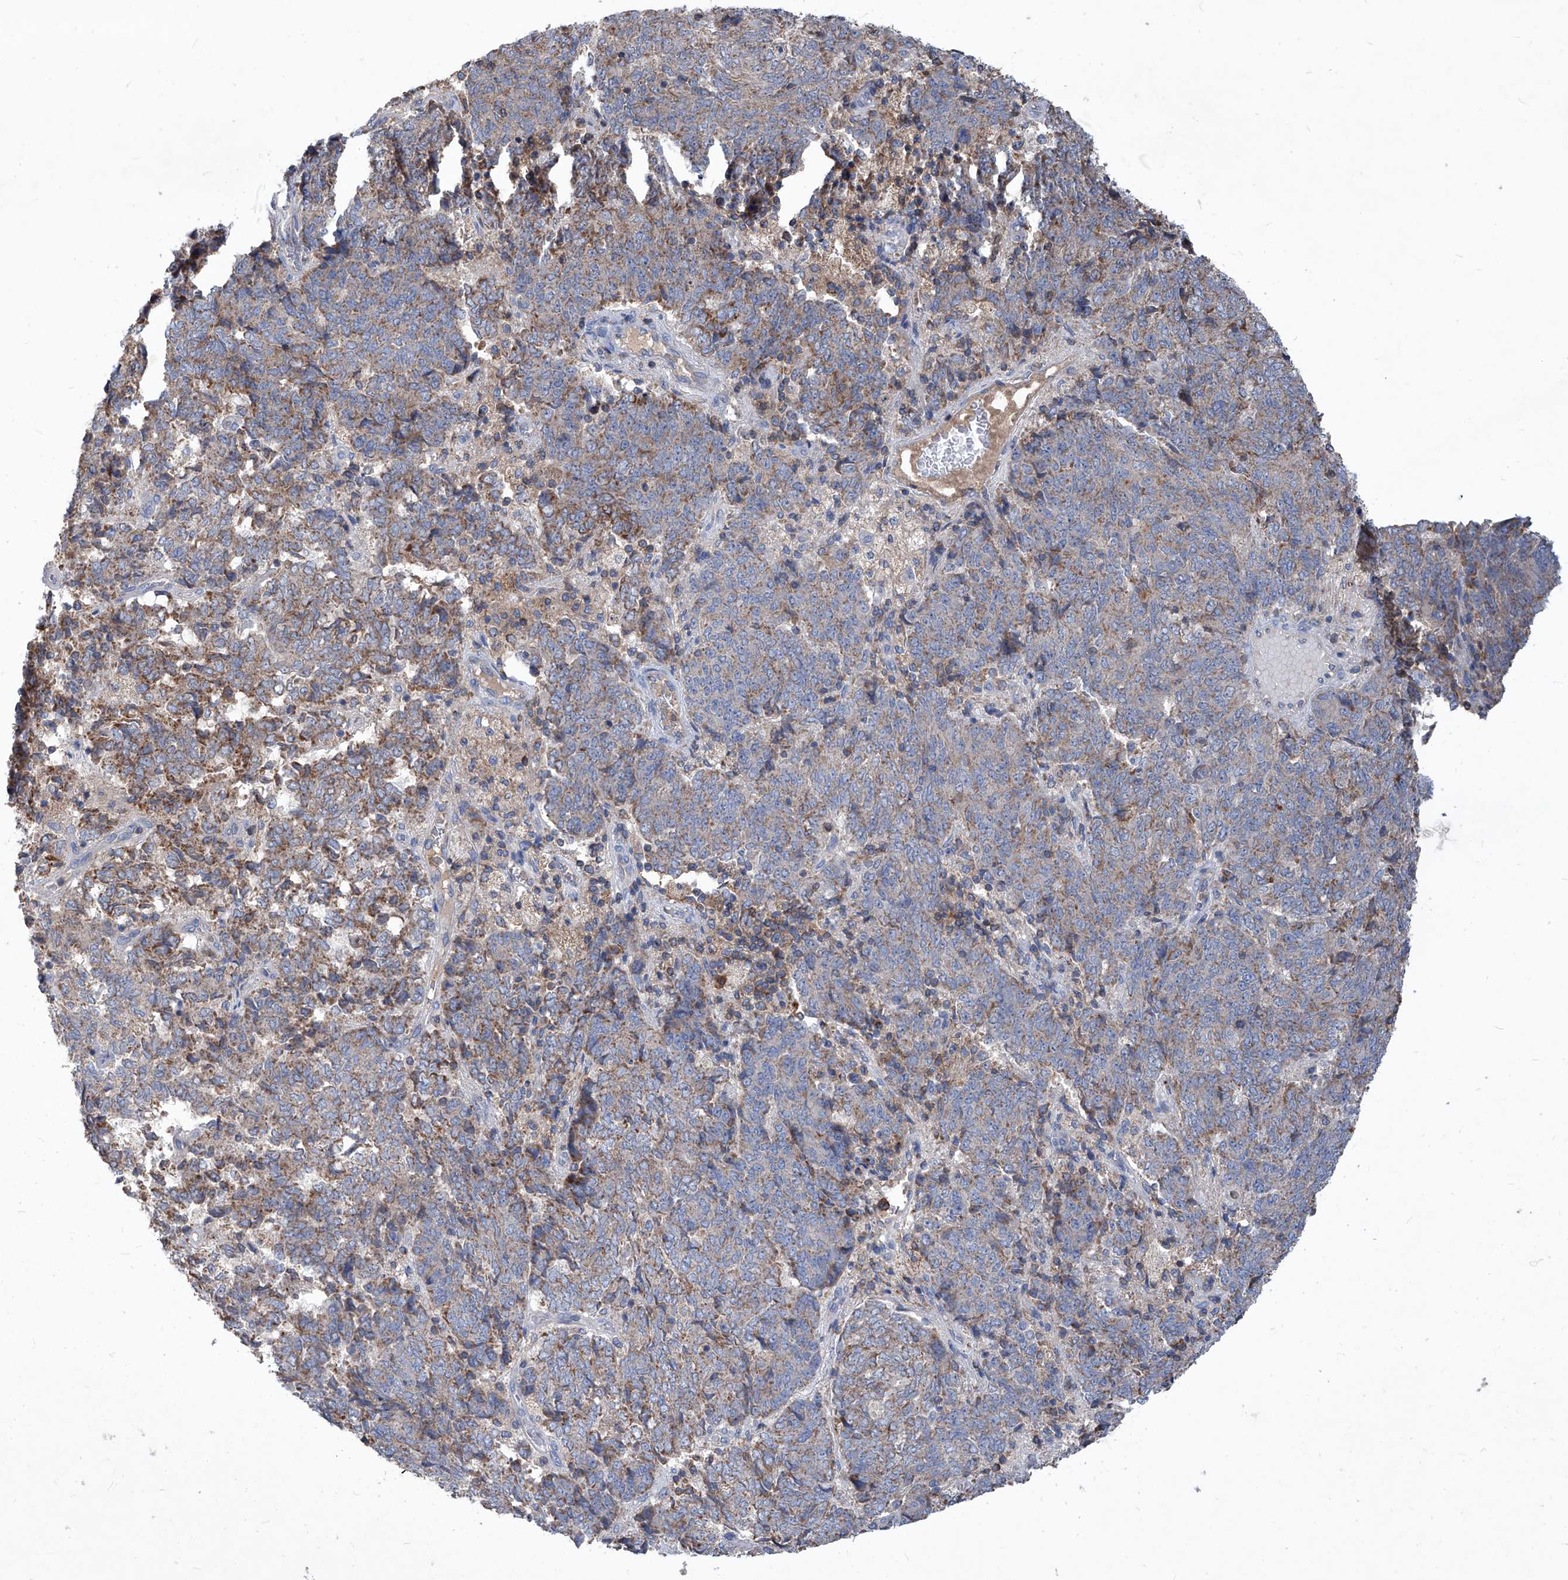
{"staining": {"intensity": "weak", "quantity": "25%-75%", "location": "cytoplasmic/membranous"}, "tissue": "endometrial cancer", "cell_type": "Tumor cells", "image_type": "cancer", "snomed": [{"axis": "morphology", "description": "Adenocarcinoma, NOS"}, {"axis": "topography", "description": "Endometrium"}], "caption": "Weak cytoplasmic/membranous staining for a protein is identified in approximately 25%-75% of tumor cells of endometrial cancer using IHC.", "gene": "EPHA8", "patient": {"sex": "female", "age": 80}}